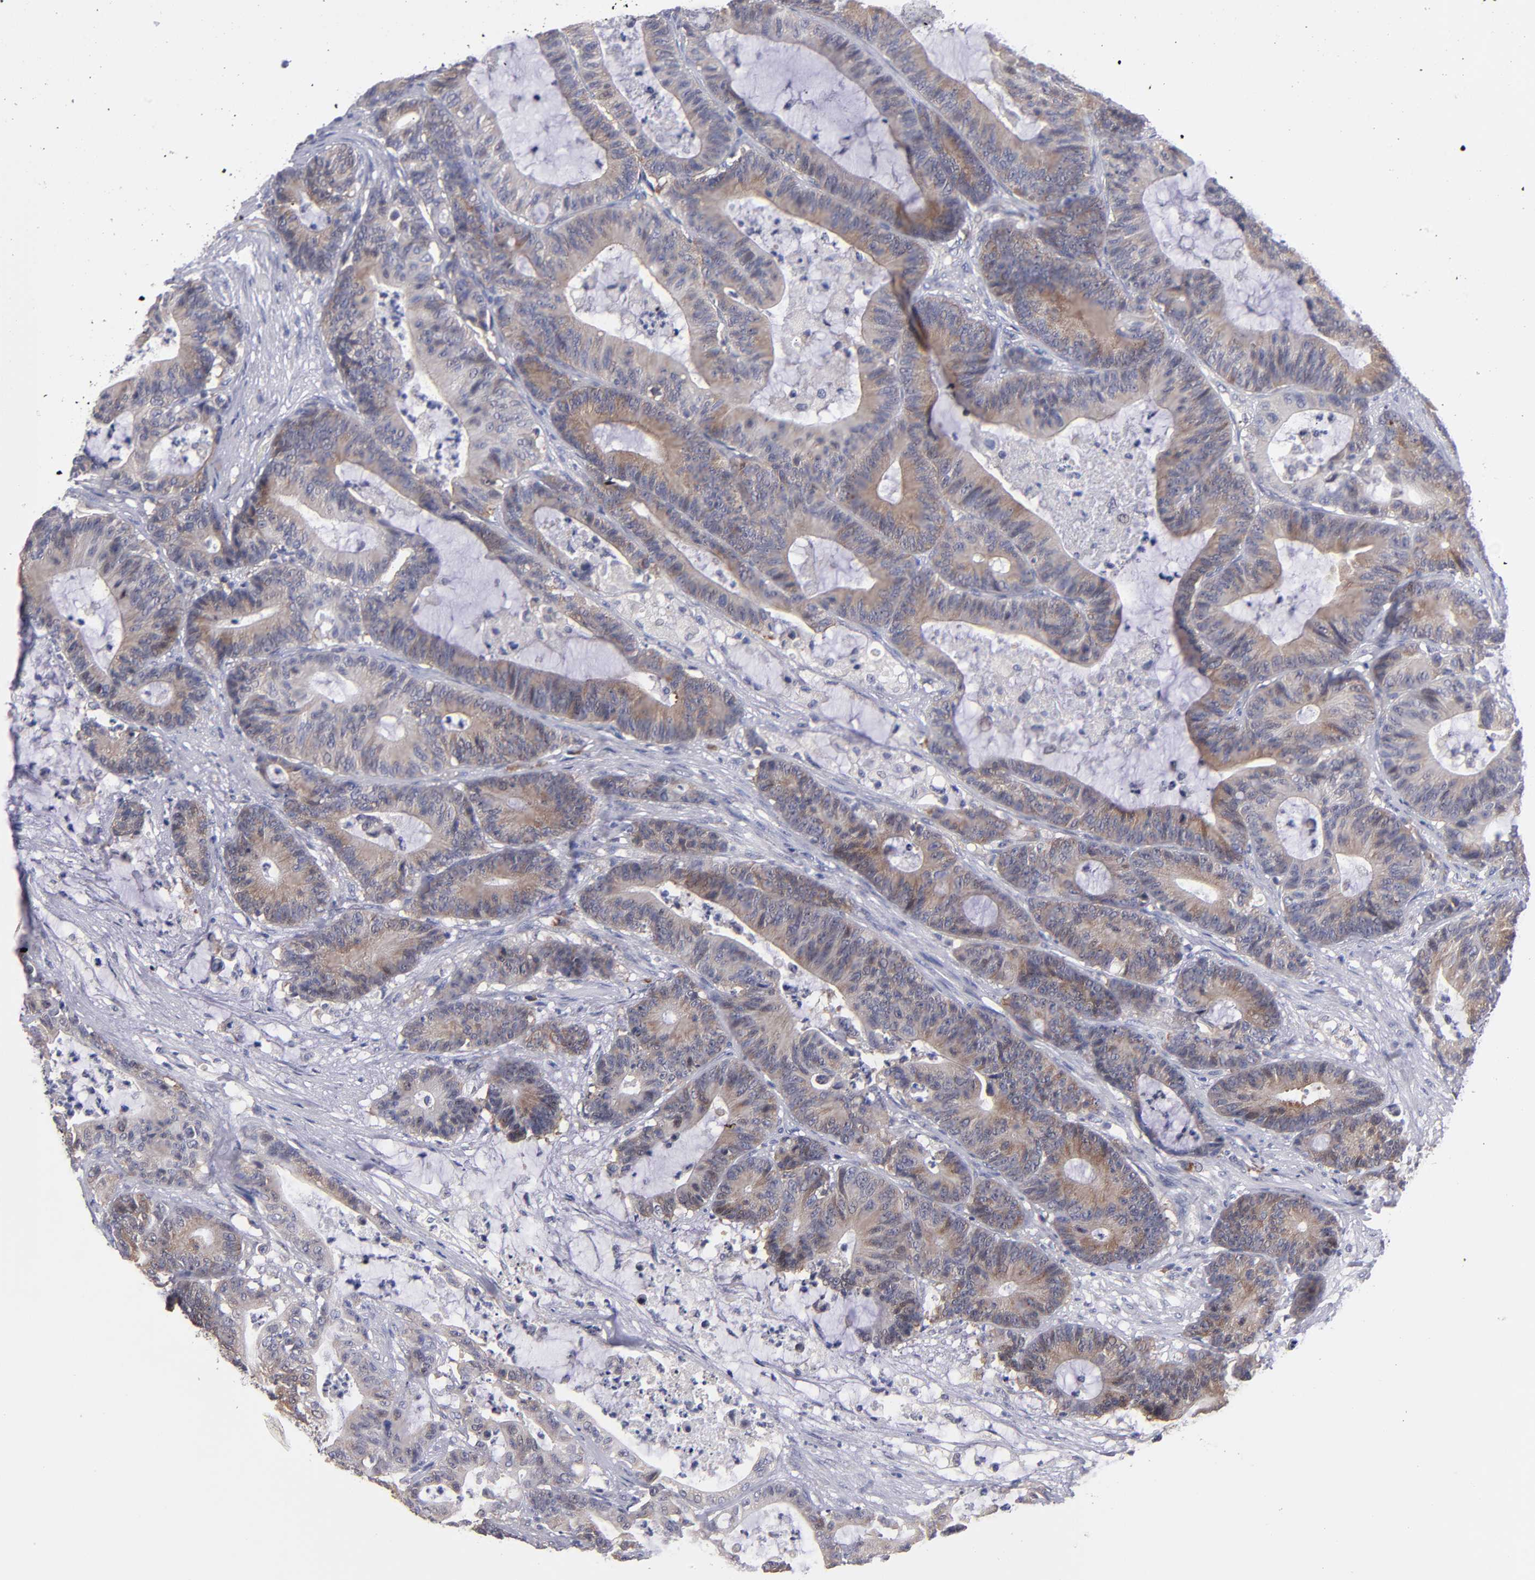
{"staining": {"intensity": "weak", "quantity": ">75%", "location": "cytoplasmic/membranous"}, "tissue": "colorectal cancer", "cell_type": "Tumor cells", "image_type": "cancer", "snomed": [{"axis": "morphology", "description": "Adenocarcinoma, NOS"}, {"axis": "topography", "description": "Colon"}], "caption": "Colorectal cancer (adenocarcinoma) stained with DAB (3,3'-diaminobenzidine) immunohistochemistry (IHC) reveals low levels of weak cytoplasmic/membranous staining in about >75% of tumor cells.", "gene": "EIF3L", "patient": {"sex": "female", "age": 84}}